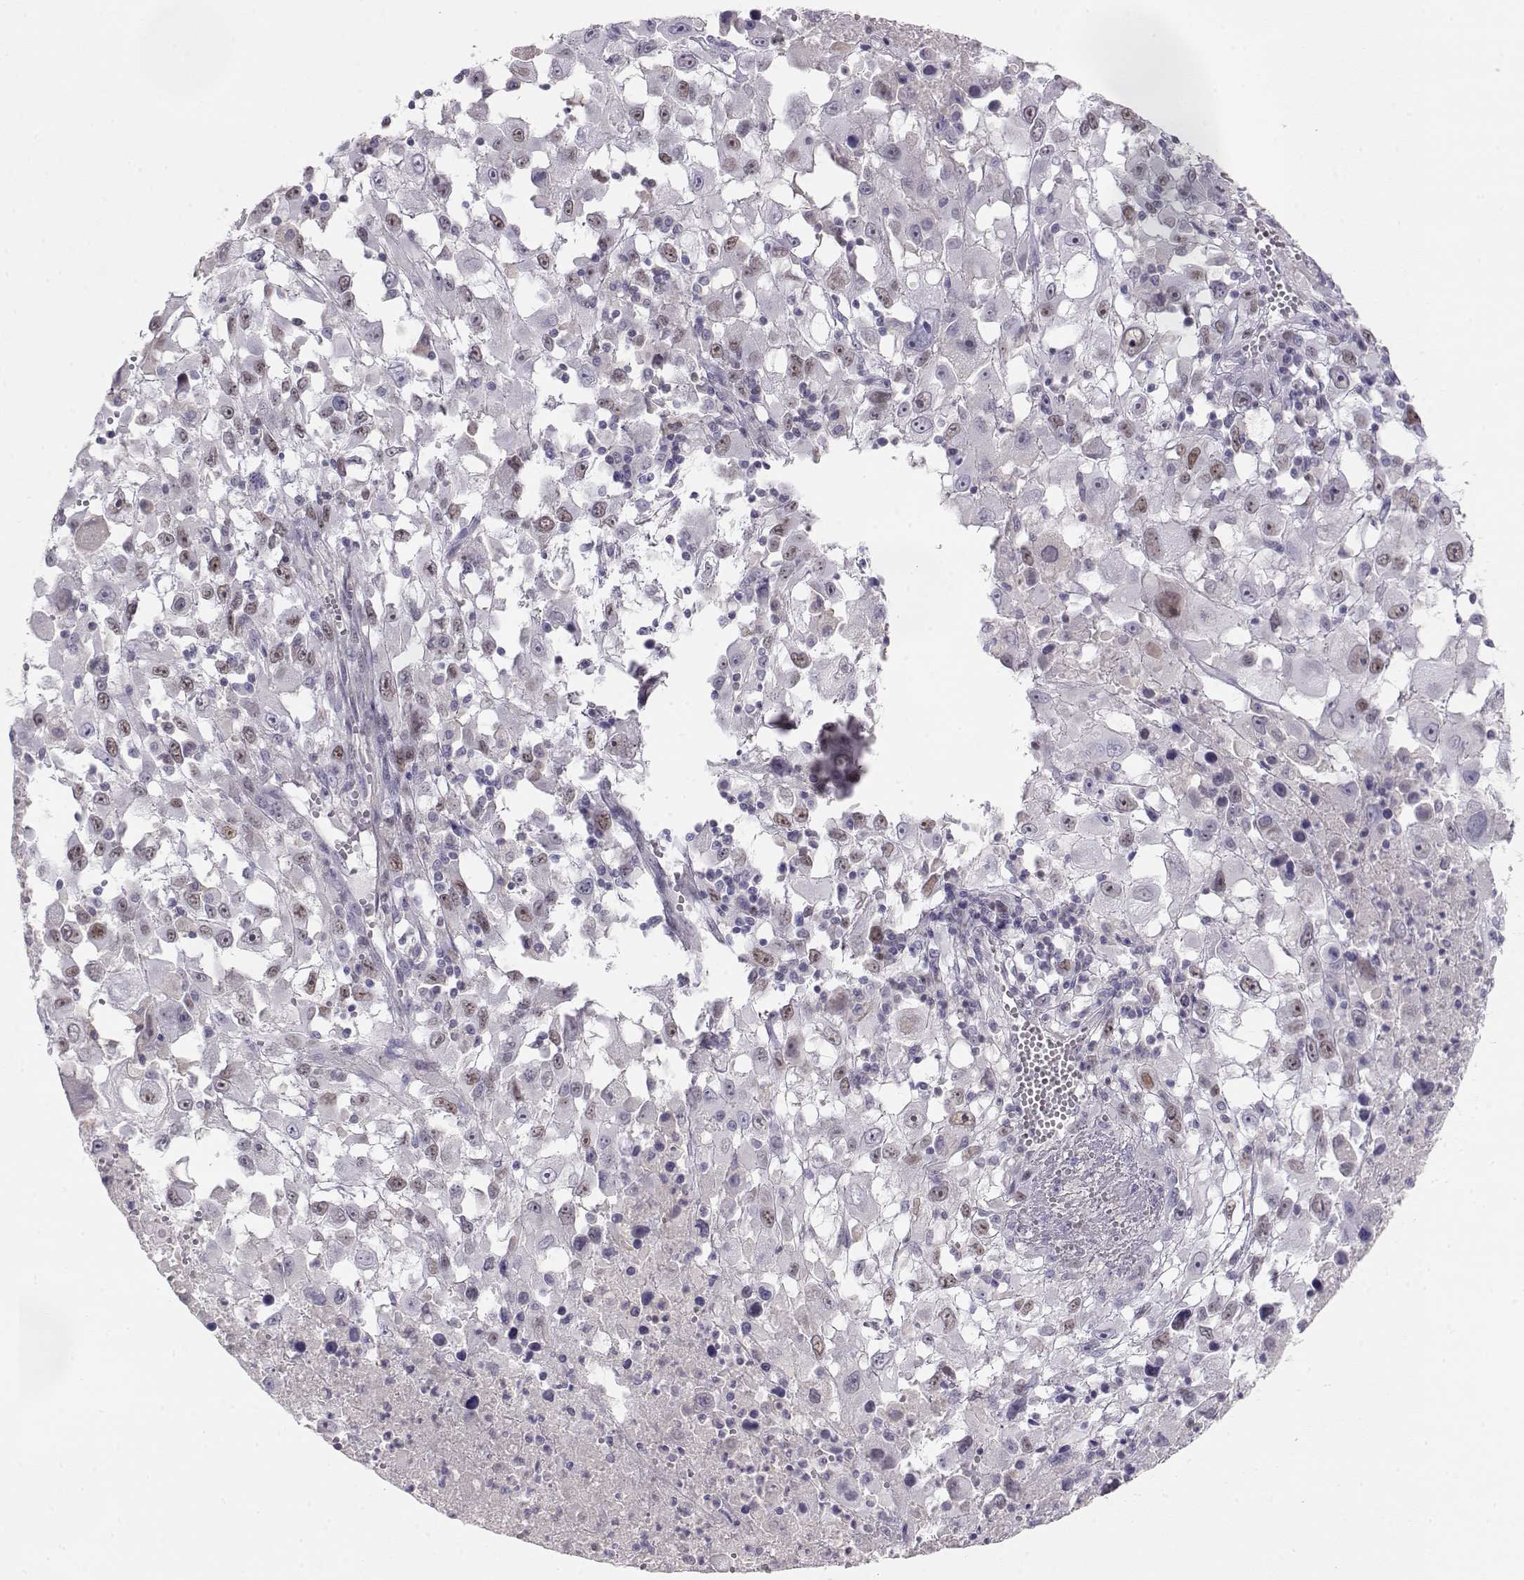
{"staining": {"intensity": "weak", "quantity": "<25%", "location": "nuclear"}, "tissue": "melanoma", "cell_type": "Tumor cells", "image_type": "cancer", "snomed": [{"axis": "morphology", "description": "Malignant melanoma, Metastatic site"}, {"axis": "topography", "description": "Soft tissue"}], "caption": "A micrograph of human malignant melanoma (metastatic site) is negative for staining in tumor cells.", "gene": "OPN5", "patient": {"sex": "male", "age": 50}}